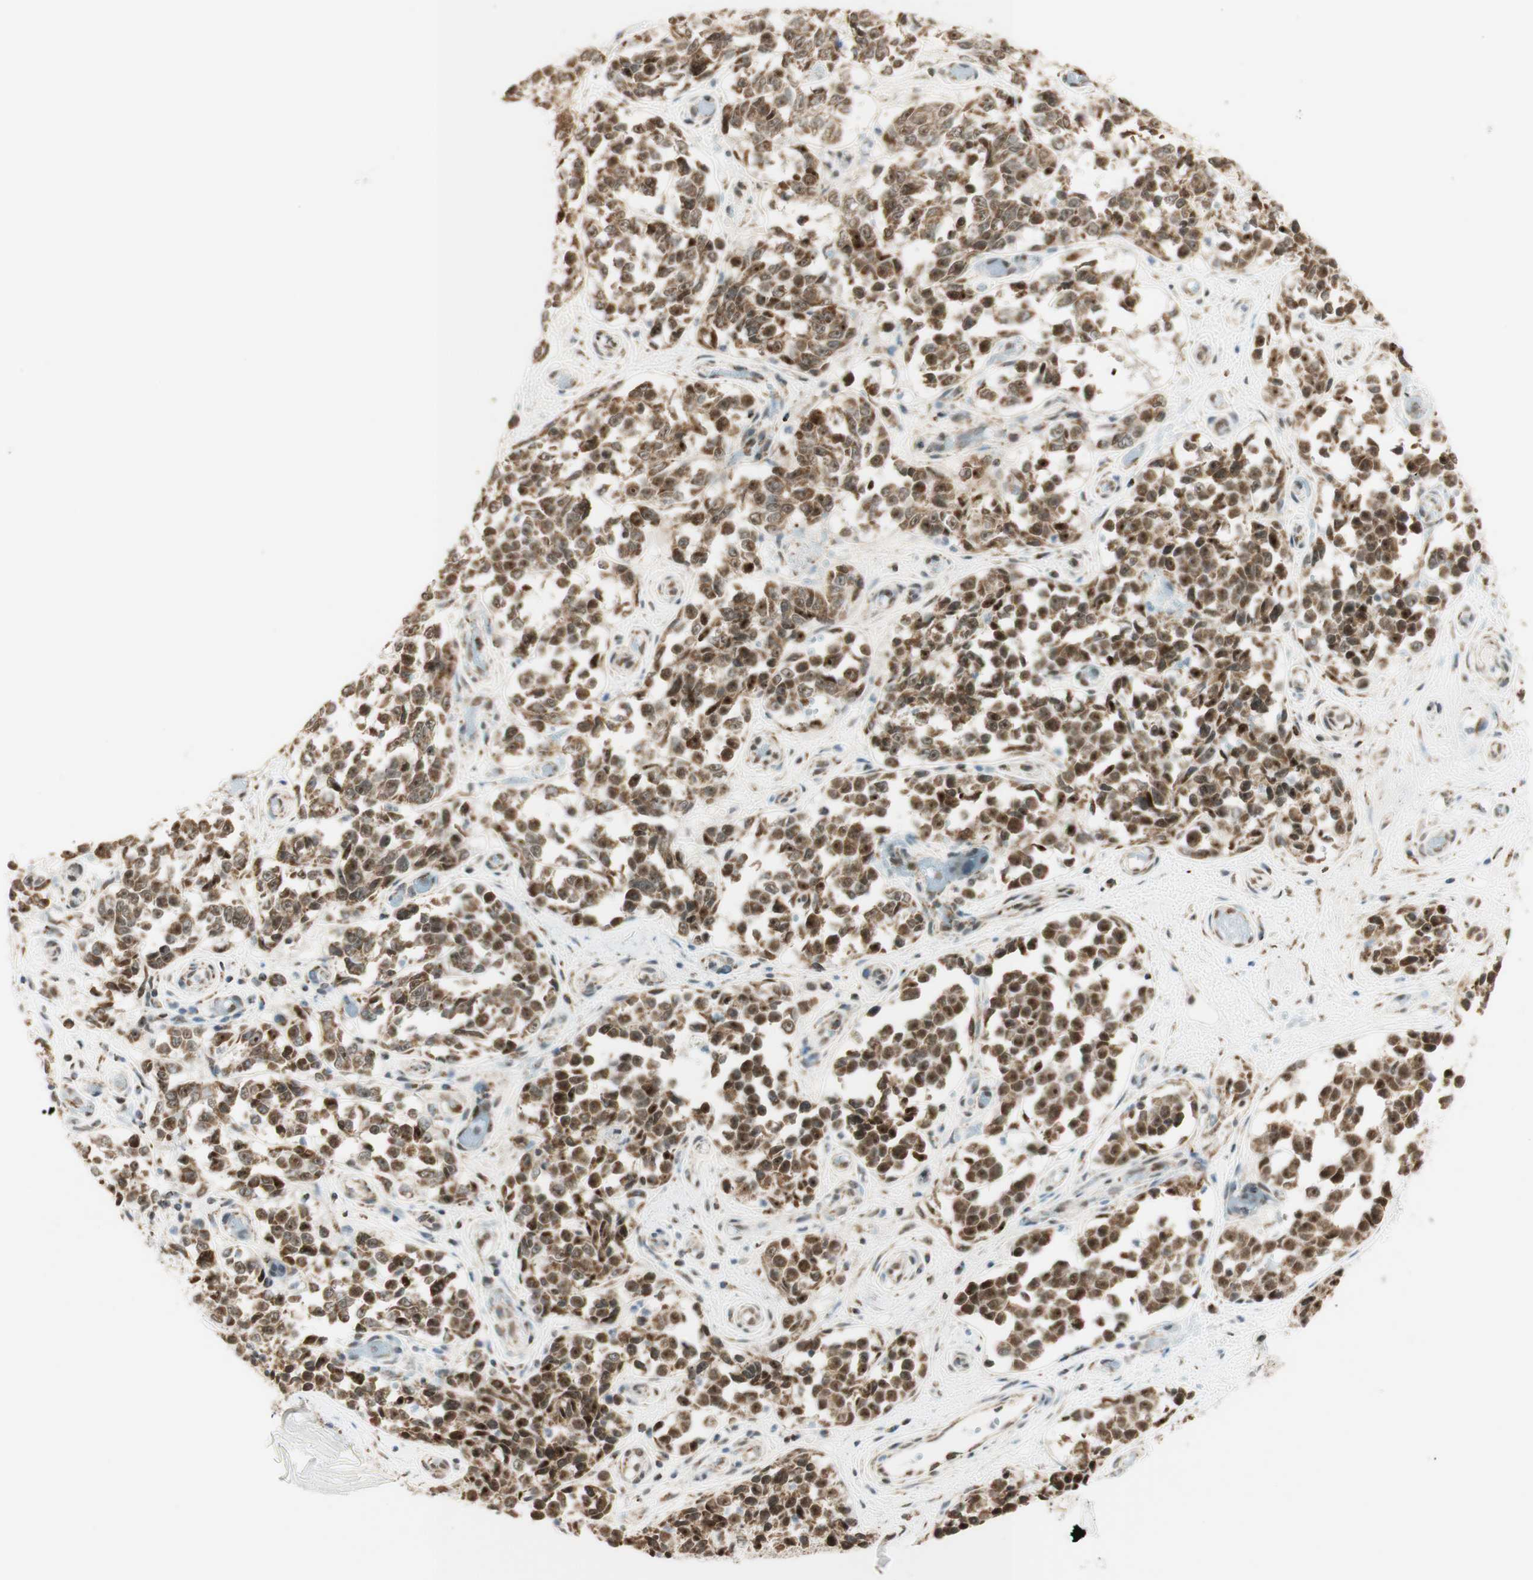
{"staining": {"intensity": "moderate", "quantity": ">75%", "location": "cytoplasmic/membranous,nuclear"}, "tissue": "melanoma", "cell_type": "Tumor cells", "image_type": "cancer", "snomed": [{"axis": "morphology", "description": "Malignant melanoma, NOS"}, {"axis": "topography", "description": "Skin"}], "caption": "Malignant melanoma tissue displays moderate cytoplasmic/membranous and nuclear staining in approximately >75% of tumor cells Using DAB (brown) and hematoxylin (blue) stains, captured at high magnification using brightfield microscopy.", "gene": "ZNF782", "patient": {"sex": "female", "age": 64}}